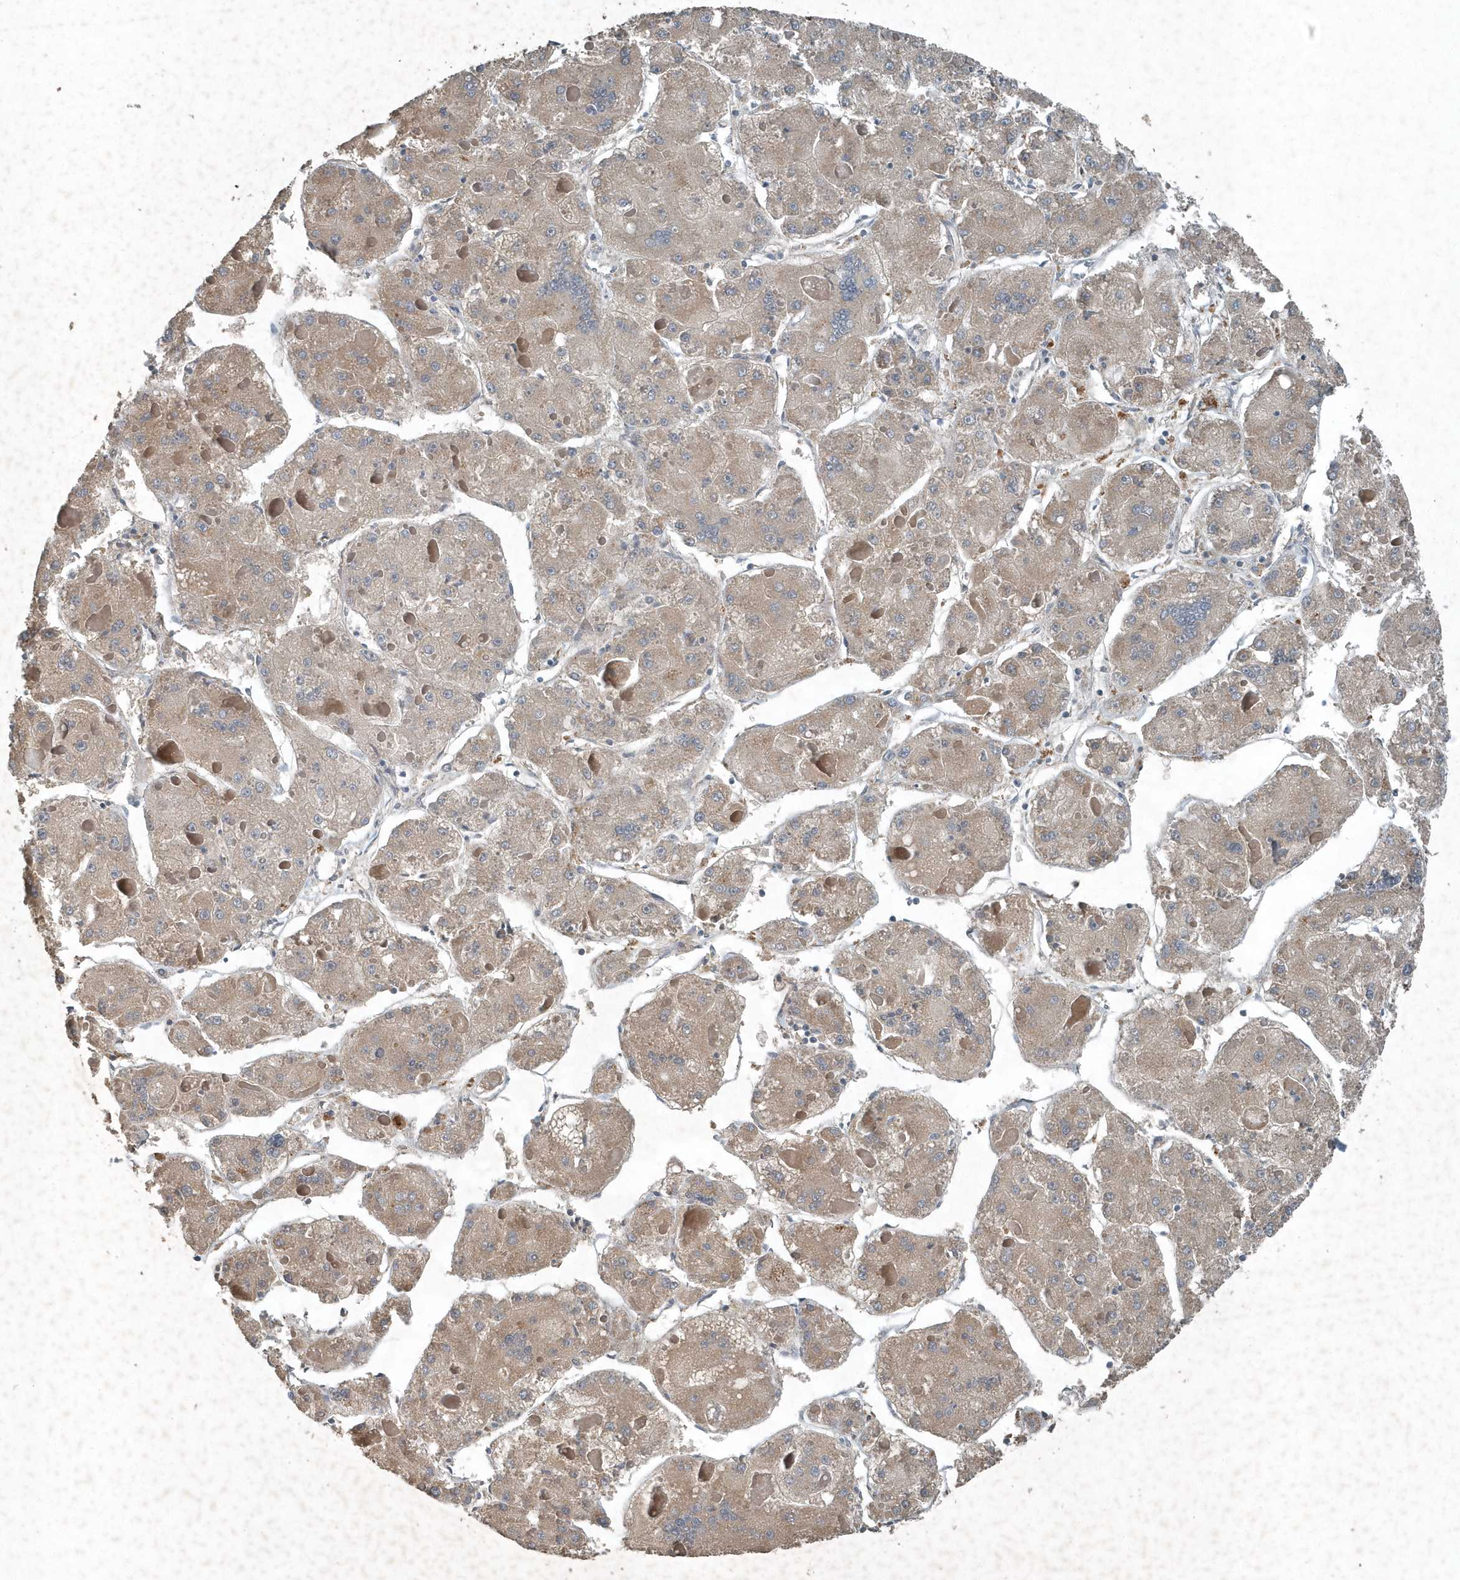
{"staining": {"intensity": "weak", "quantity": ">75%", "location": "cytoplasmic/membranous"}, "tissue": "liver cancer", "cell_type": "Tumor cells", "image_type": "cancer", "snomed": [{"axis": "morphology", "description": "Carcinoma, Hepatocellular, NOS"}, {"axis": "topography", "description": "Liver"}], "caption": "Protein staining by immunohistochemistry displays weak cytoplasmic/membranous expression in approximately >75% of tumor cells in liver hepatocellular carcinoma. Using DAB (3,3'-diaminobenzidine) (brown) and hematoxylin (blue) stains, captured at high magnification using brightfield microscopy.", "gene": "SCFD2", "patient": {"sex": "female", "age": 73}}